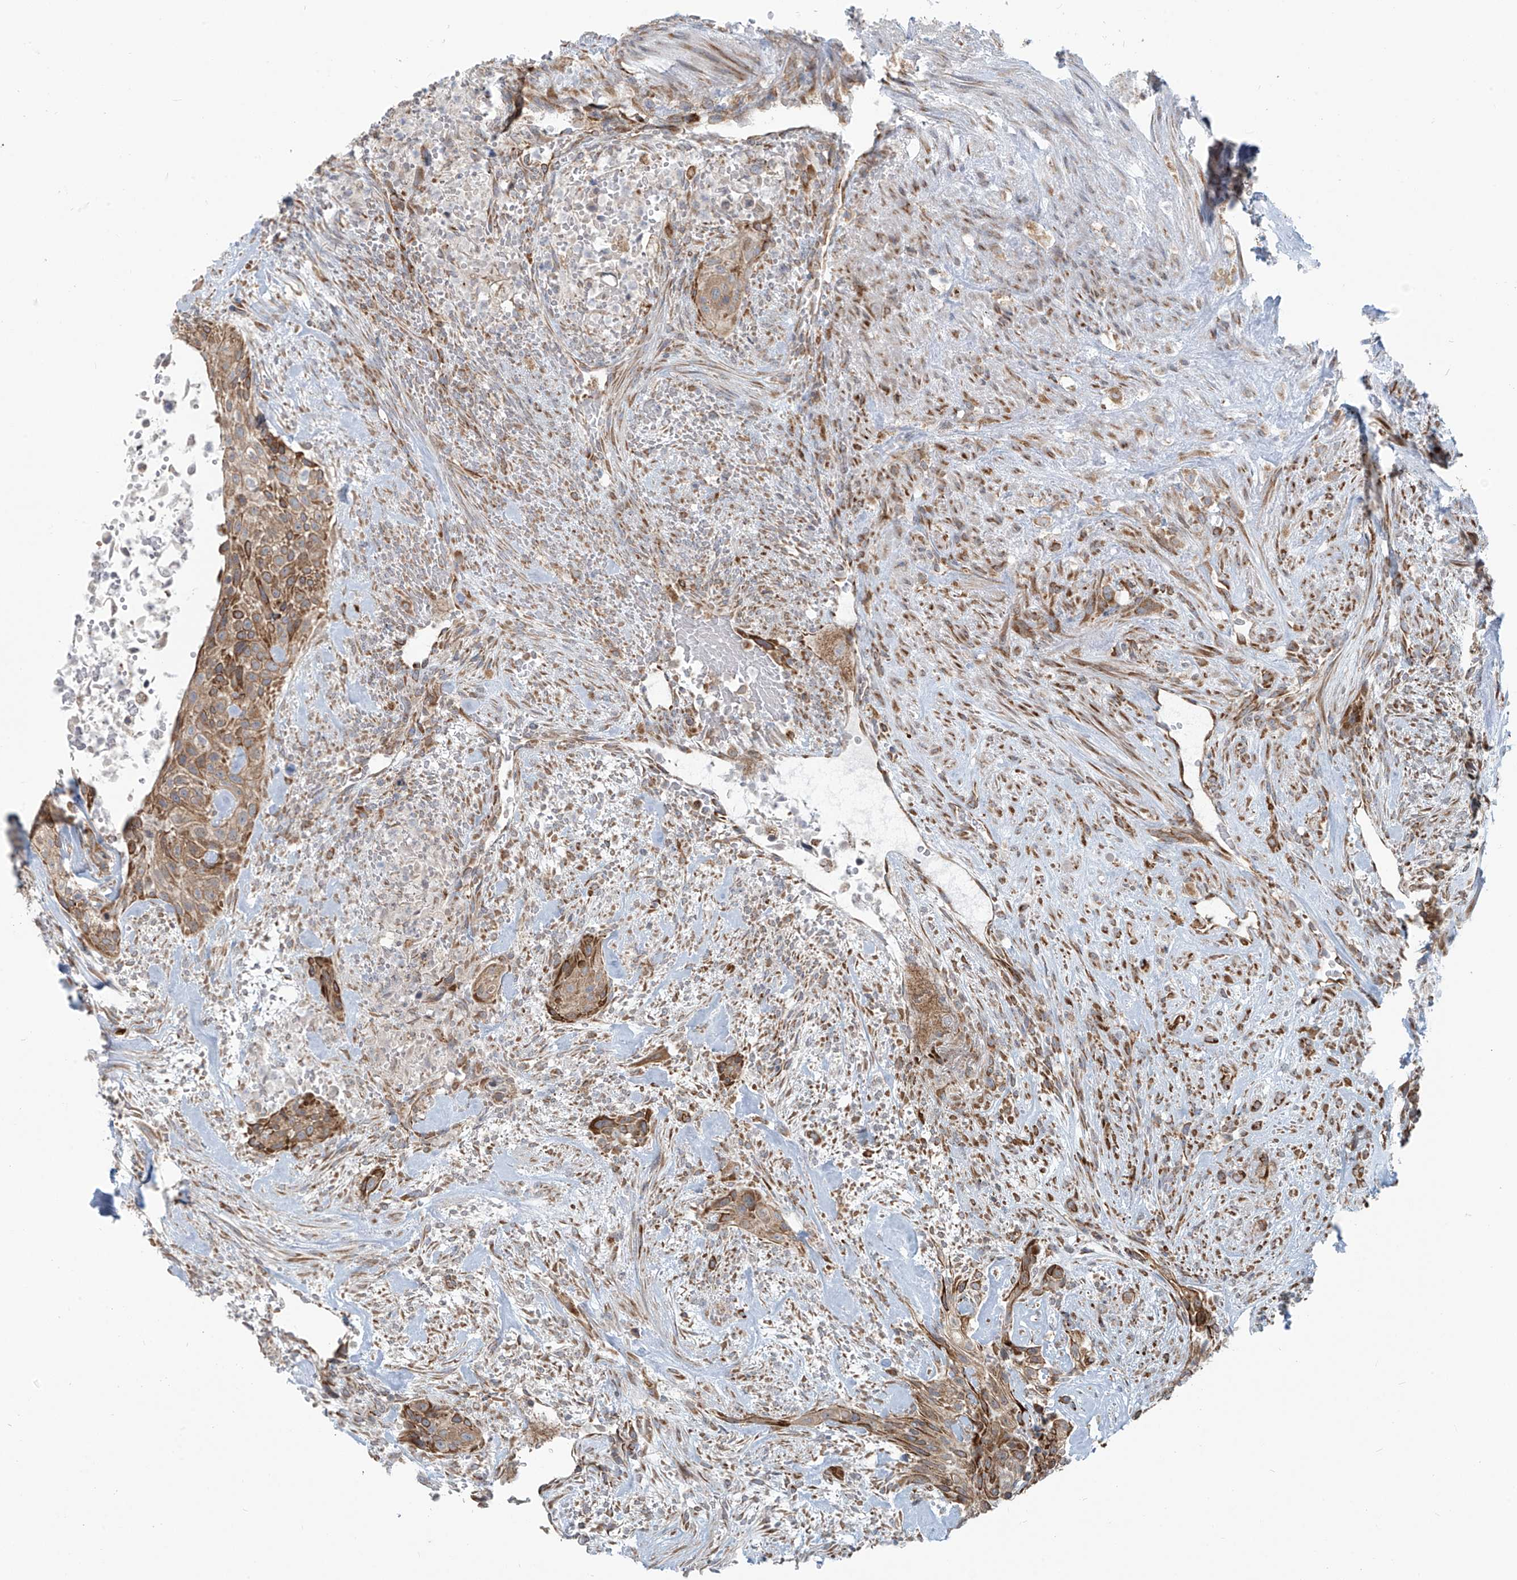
{"staining": {"intensity": "moderate", "quantity": ">75%", "location": "cytoplasmic/membranous"}, "tissue": "urothelial cancer", "cell_type": "Tumor cells", "image_type": "cancer", "snomed": [{"axis": "morphology", "description": "Urothelial carcinoma, High grade"}, {"axis": "topography", "description": "Urinary bladder"}], "caption": "The image reveals immunohistochemical staining of urothelial cancer. There is moderate cytoplasmic/membranous positivity is seen in approximately >75% of tumor cells.", "gene": "KATNIP", "patient": {"sex": "male", "age": 35}}